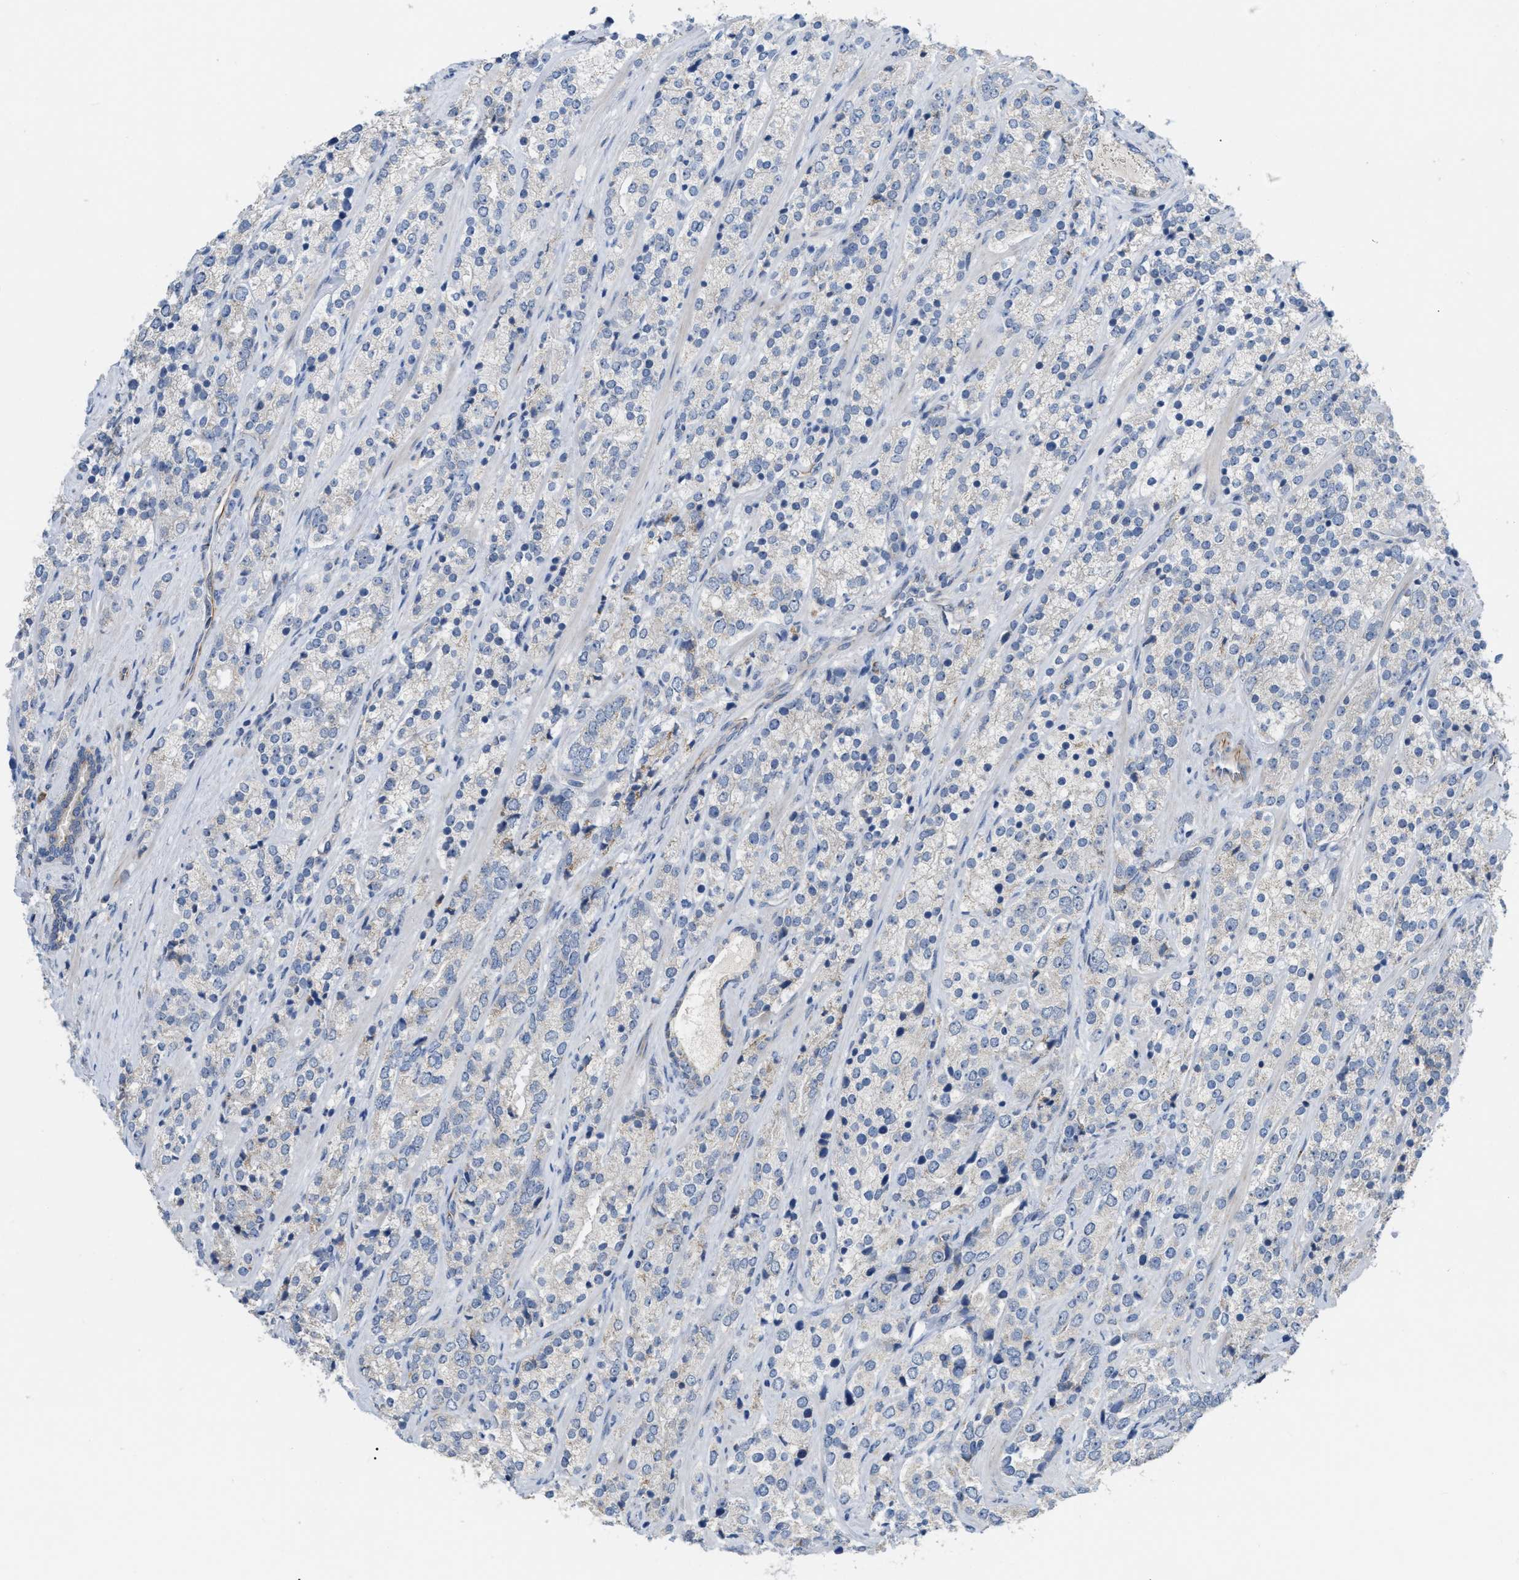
{"staining": {"intensity": "negative", "quantity": "none", "location": "none"}, "tissue": "prostate cancer", "cell_type": "Tumor cells", "image_type": "cancer", "snomed": [{"axis": "morphology", "description": "Adenocarcinoma, High grade"}, {"axis": "topography", "description": "Prostate"}], "caption": "A micrograph of human prostate cancer (high-grade adenocarcinoma) is negative for staining in tumor cells.", "gene": "DHX58", "patient": {"sex": "male", "age": 71}}